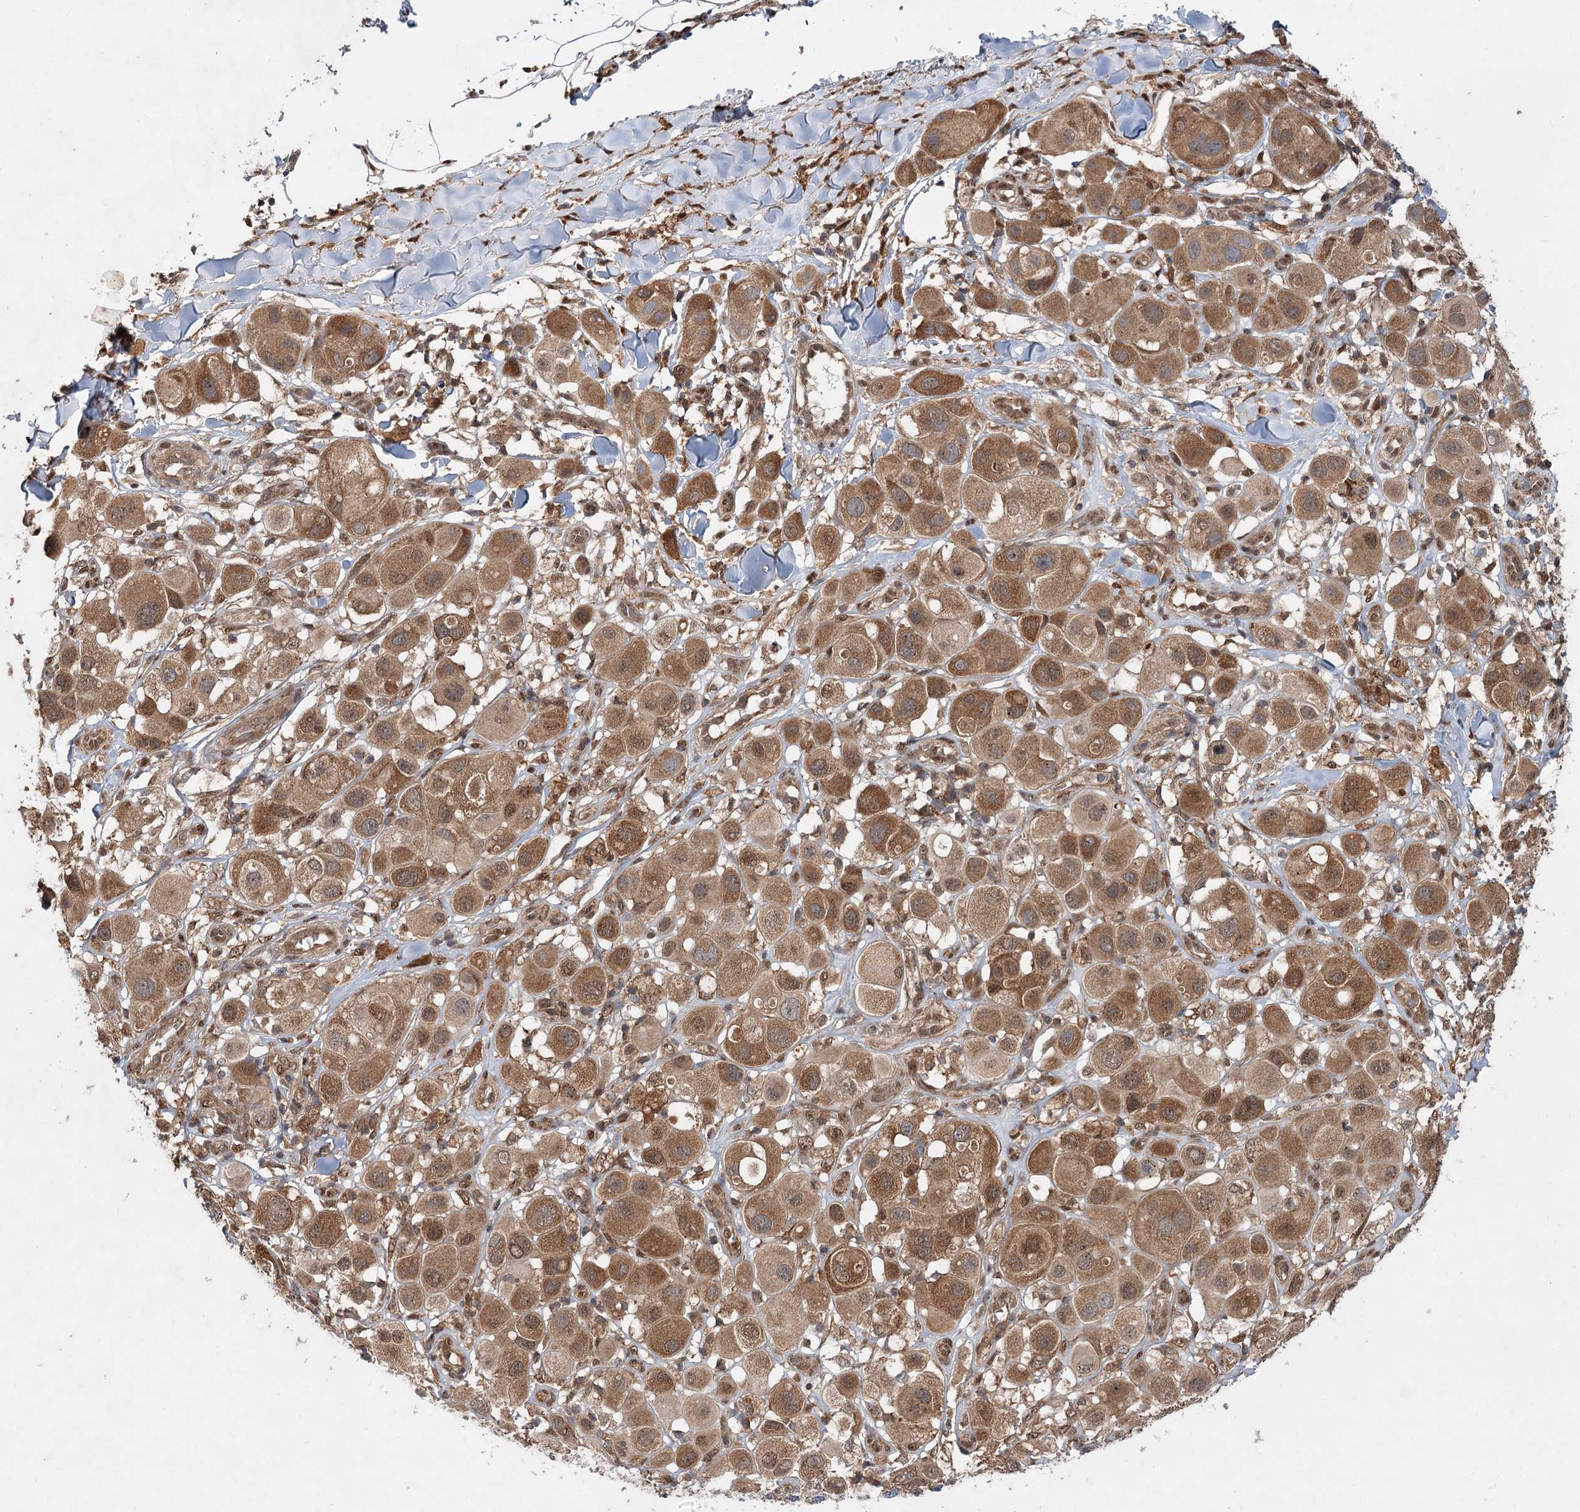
{"staining": {"intensity": "moderate", "quantity": ">75%", "location": "cytoplasmic/membranous"}, "tissue": "melanoma", "cell_type": "Tumor cells", "image_type": "cancer", "snomed": [{"axis": "morphology", "description": "Malignant melanoma, Metastatic site"}, {"axis": "topography", "description": "Skin"}], "caption": "Protein staining of melanoma tissue reveals moderate cytoplasmic/membranous positivity in about >75% of tumor cells.", "gene": "C12orf4", "patient": {"sex": "male", "age": 41}}